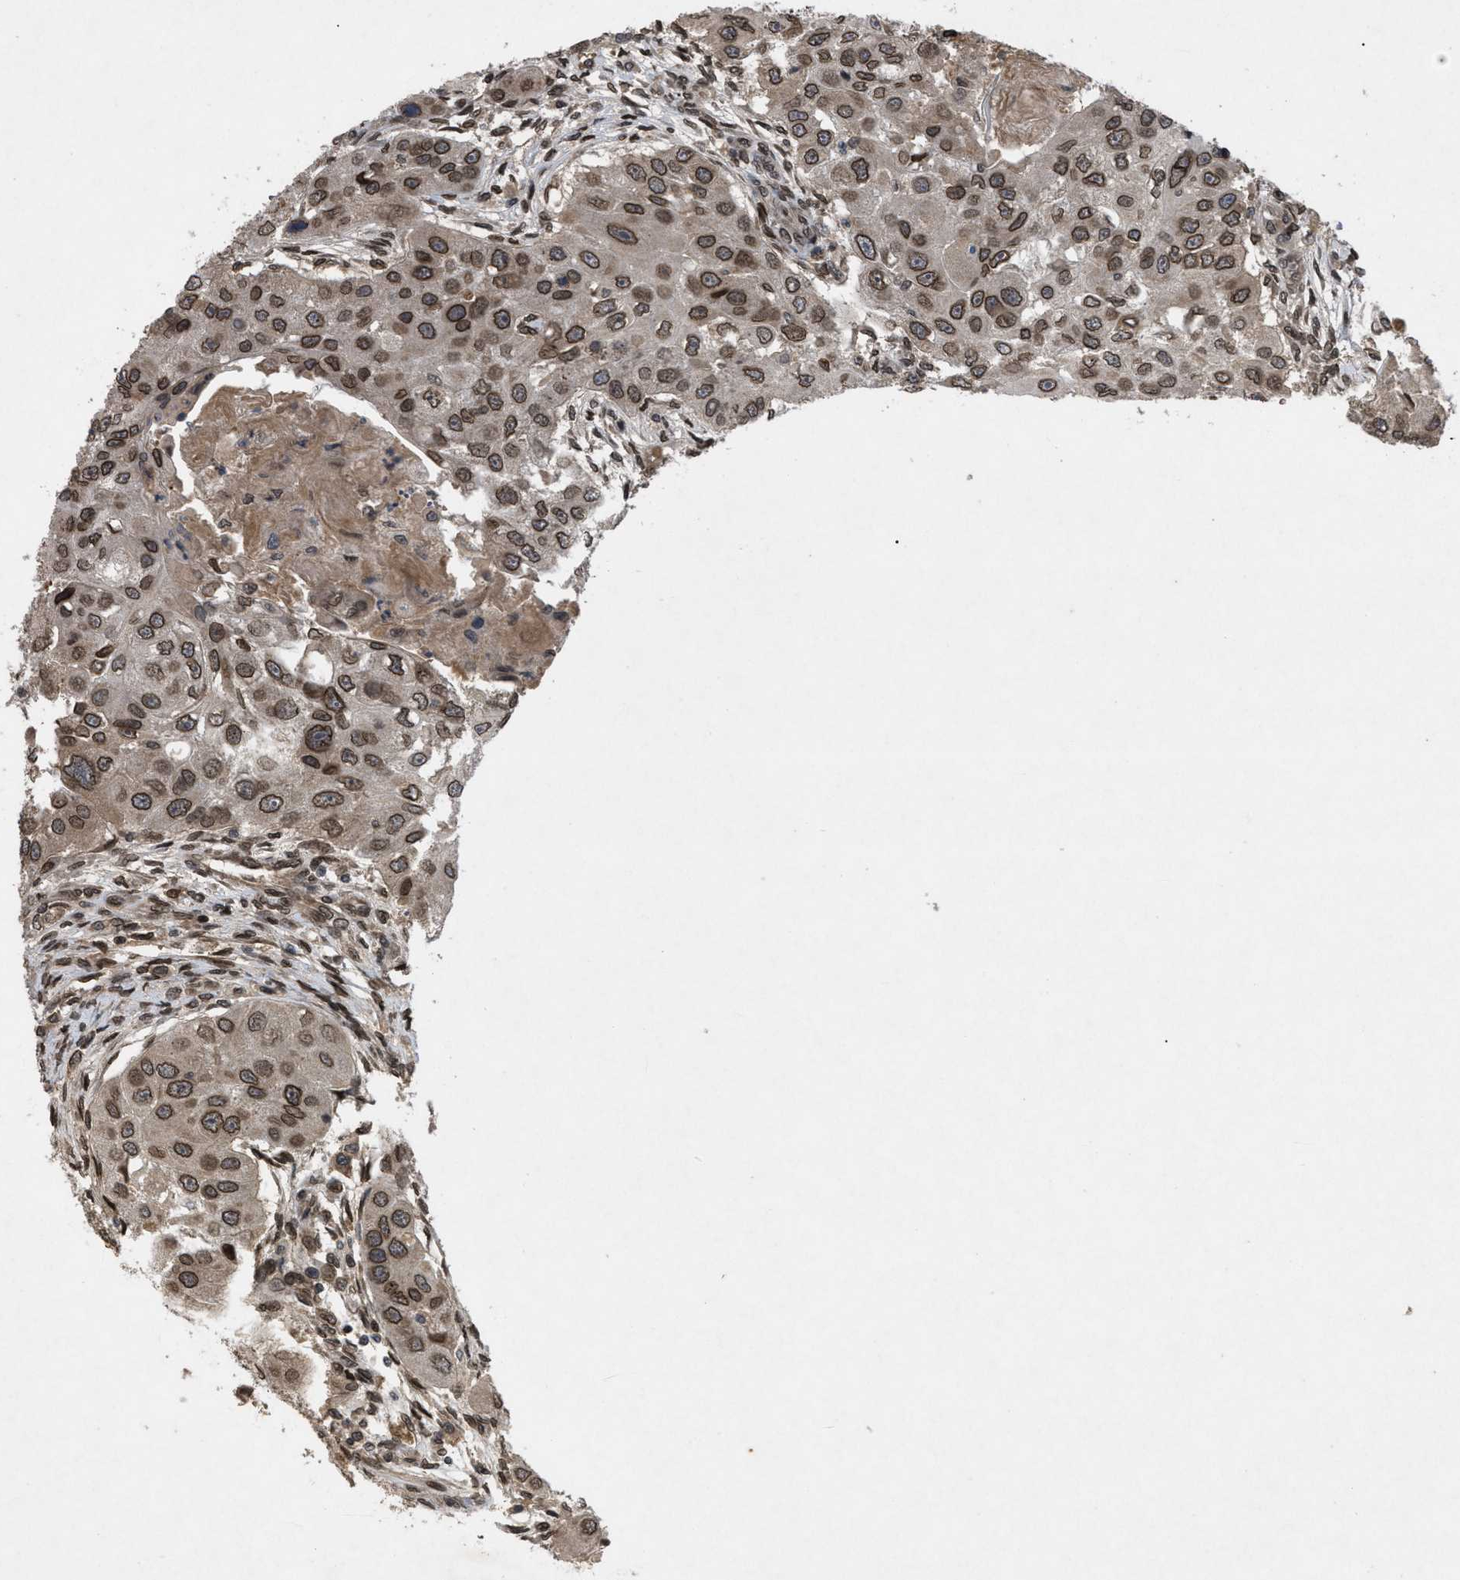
{"staining": {"intensity": "strong", "quantity": ">75%", "location": "cytoplasmic/membranous,nuclear"}, "tissue": "head and neck cancer", "cell_type": "Tumor cells", "image_type": "cancer", "snomed": [{"axis": "morphology", "description": "Normal tissue, NOS"}, {"axis": "morphology", "description": "Squamous cell carcinoma, NOS"}, {"axis": "topography", "description": "Skeletal muscle"}, {"axis": "topography", "description": "Head-Neck"}], "caption": "Brown immunohistochemical staining in human head and neck cancer (squamous cell carcinoma) exhibits strong cytoplasmic/membranous and nuclear positivity in approximately >75% of tumor cells.", "gene": "CRY1", "patient": {"sex": "male", "age": 51}}